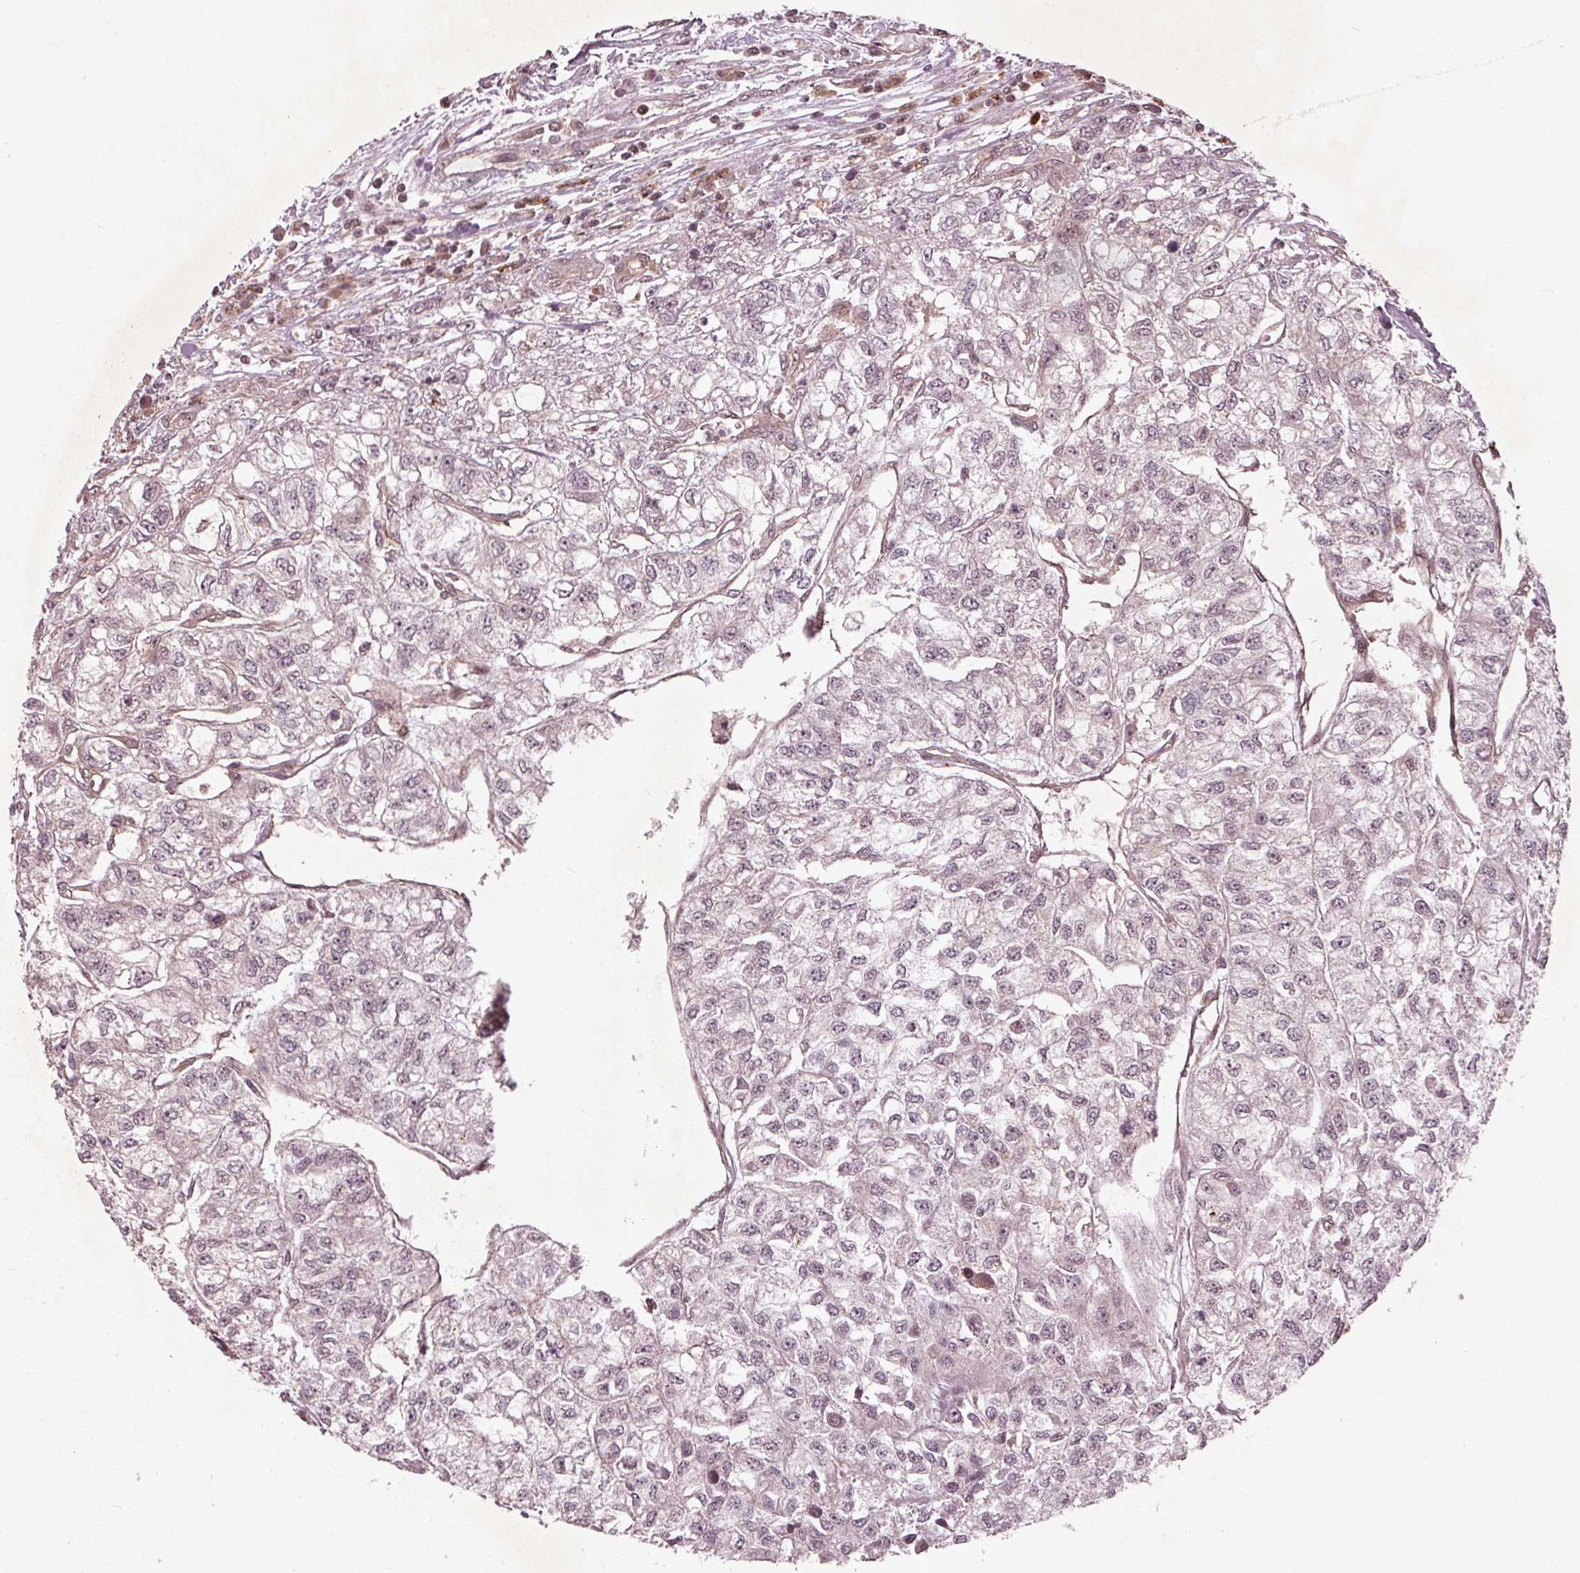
{"staining": {"intensity": "weak", "quantity": "<25%", "location": "nuclear"}, "tissue": "renal cancer", "cell_type": "Tumor cells", "image_type": "cancer", "snomed": [{"axis": "morphology", "description": "Adenocarcinoma, NOS"}, {"axis": "topography", "description": "Kidney"}], "caption": "Immunohistochemistry of adenocarcinoma (renal) demonstrates no expression in tumor cells.", "gene": "CDKL4", "patient": {"sex": "male", "age": 56}}